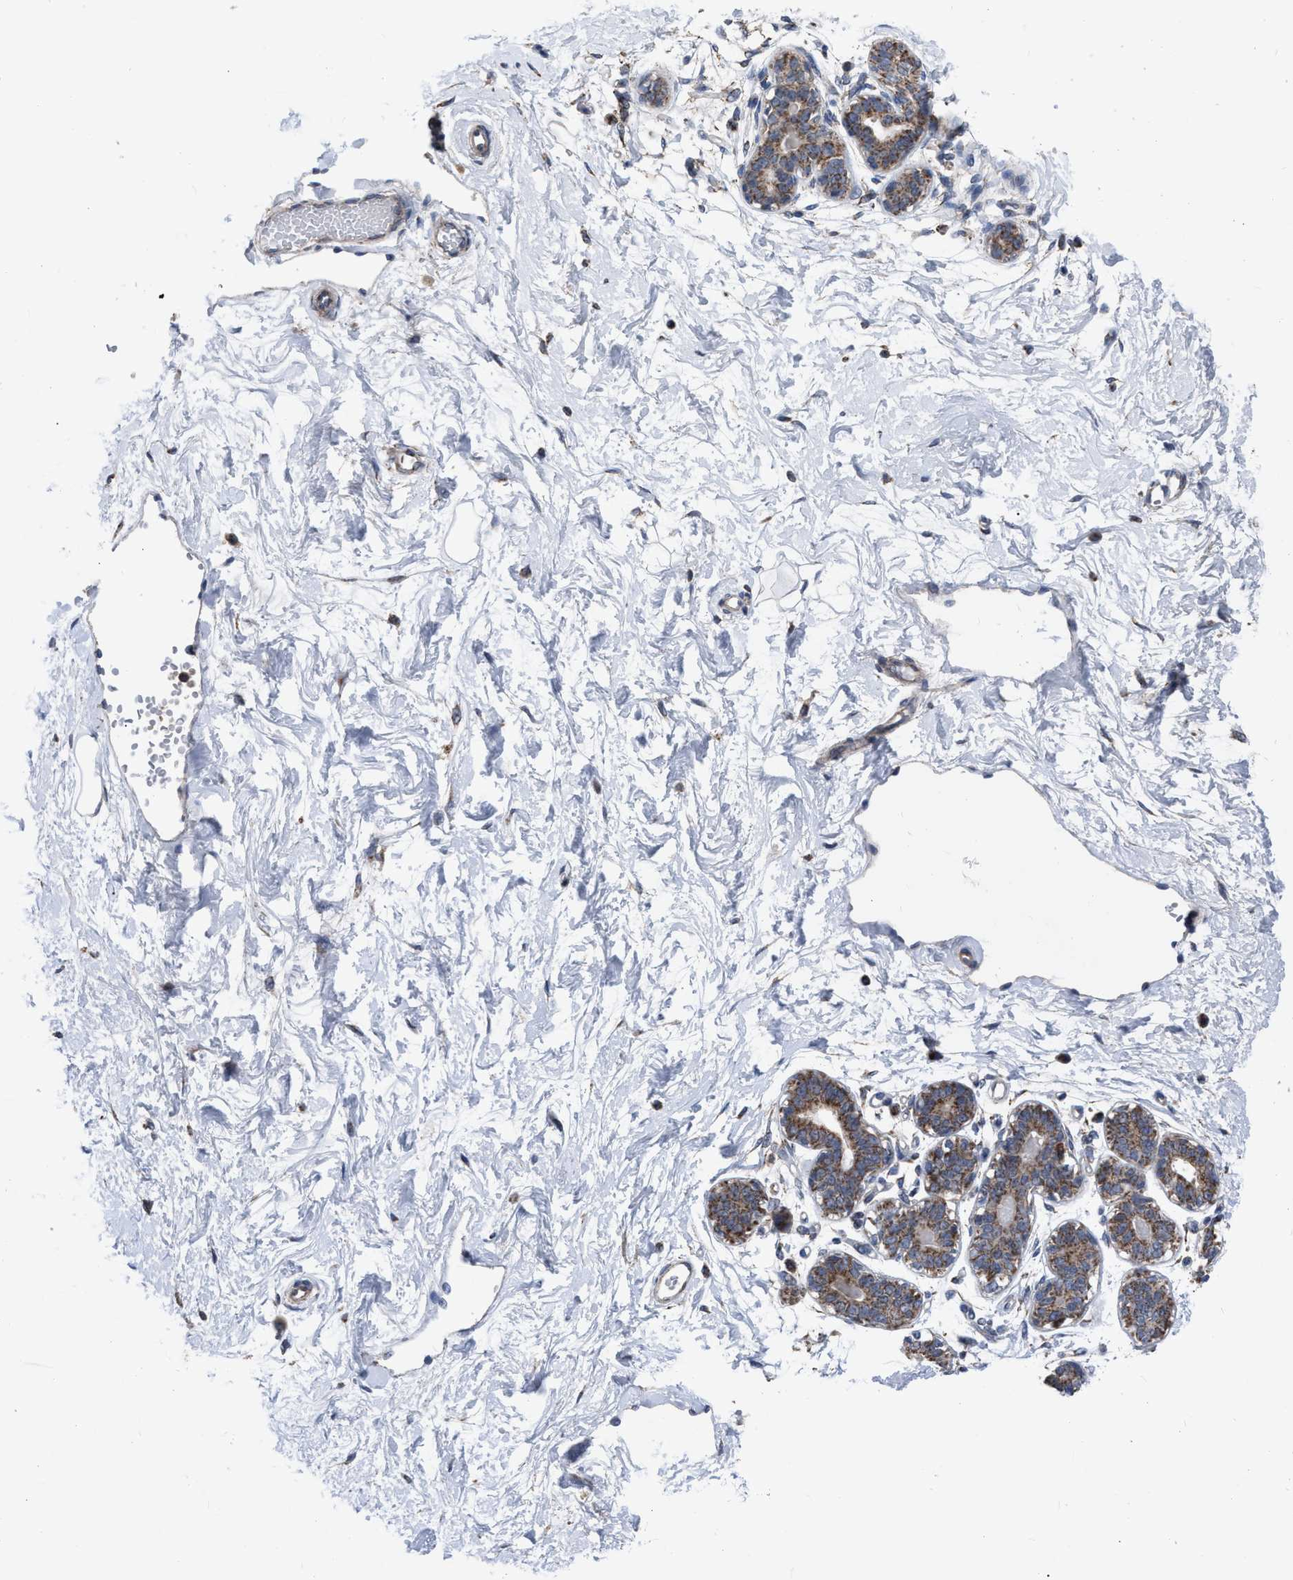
{"staining": {"intensity": "moderate", "quantity": ">75%", "location": "cytoplasmic/membranous"}, "tissue": "breast", "cell_type": "Glandular cells", "image_type": "normal", "snomed": [{"axis": "morphology", "description": "Normal tissue, NOS"}, {"axis": "topography", "description": "Breast"}], "caption": "DAB (3,3'-diaminobenzidine) immunohistochemical staining of benign human breast exhibits moderate cytoplasmic/membranous protein staining in about >75% of glandular cells.", "gene": "DDX56", "patient": {"sex": "female", "age": 45}}